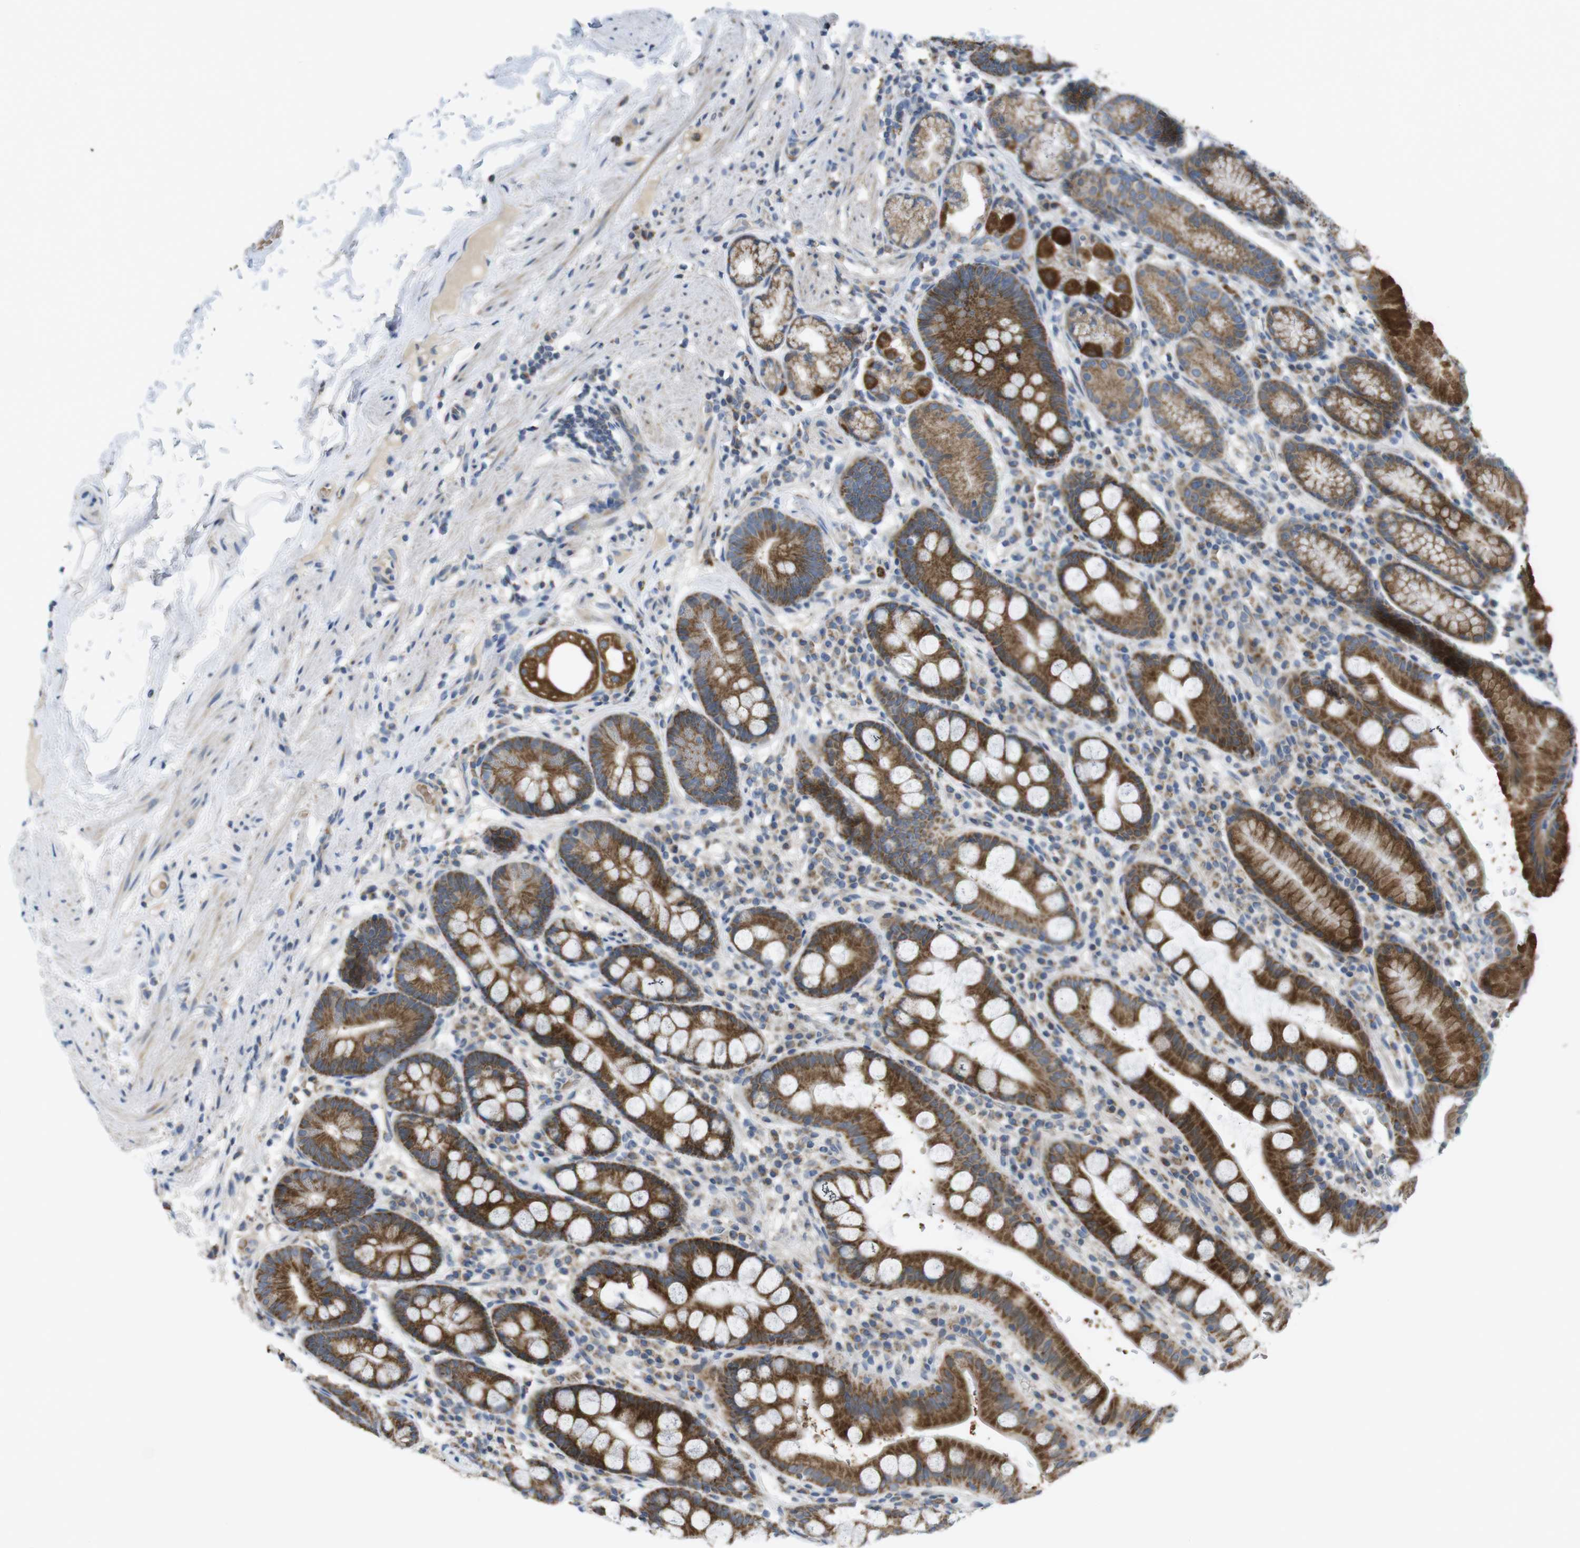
{"staining": {"intensity": "moderate", "quantity": ">75%", "location": "cytoplasmic/membranous"}, "tissue": "stomach", "cell_type": "Glandular cells", "image_type": "normal", "snomed": [{"axis": "morphology", "description": "Normal tissue, NOS"}, {"axis": "topography", "description": "Stomach, lower"}], "caption": "Protein staining of normal stomach shows moderate cytoplasmic/membranous staining in approximately >75% of glandular cells. (brown staining indicates protein expression, while blue staining denotes nuclei).", "gene": "MARCHF1", "patient": {"sex": "male", "age": 52}}